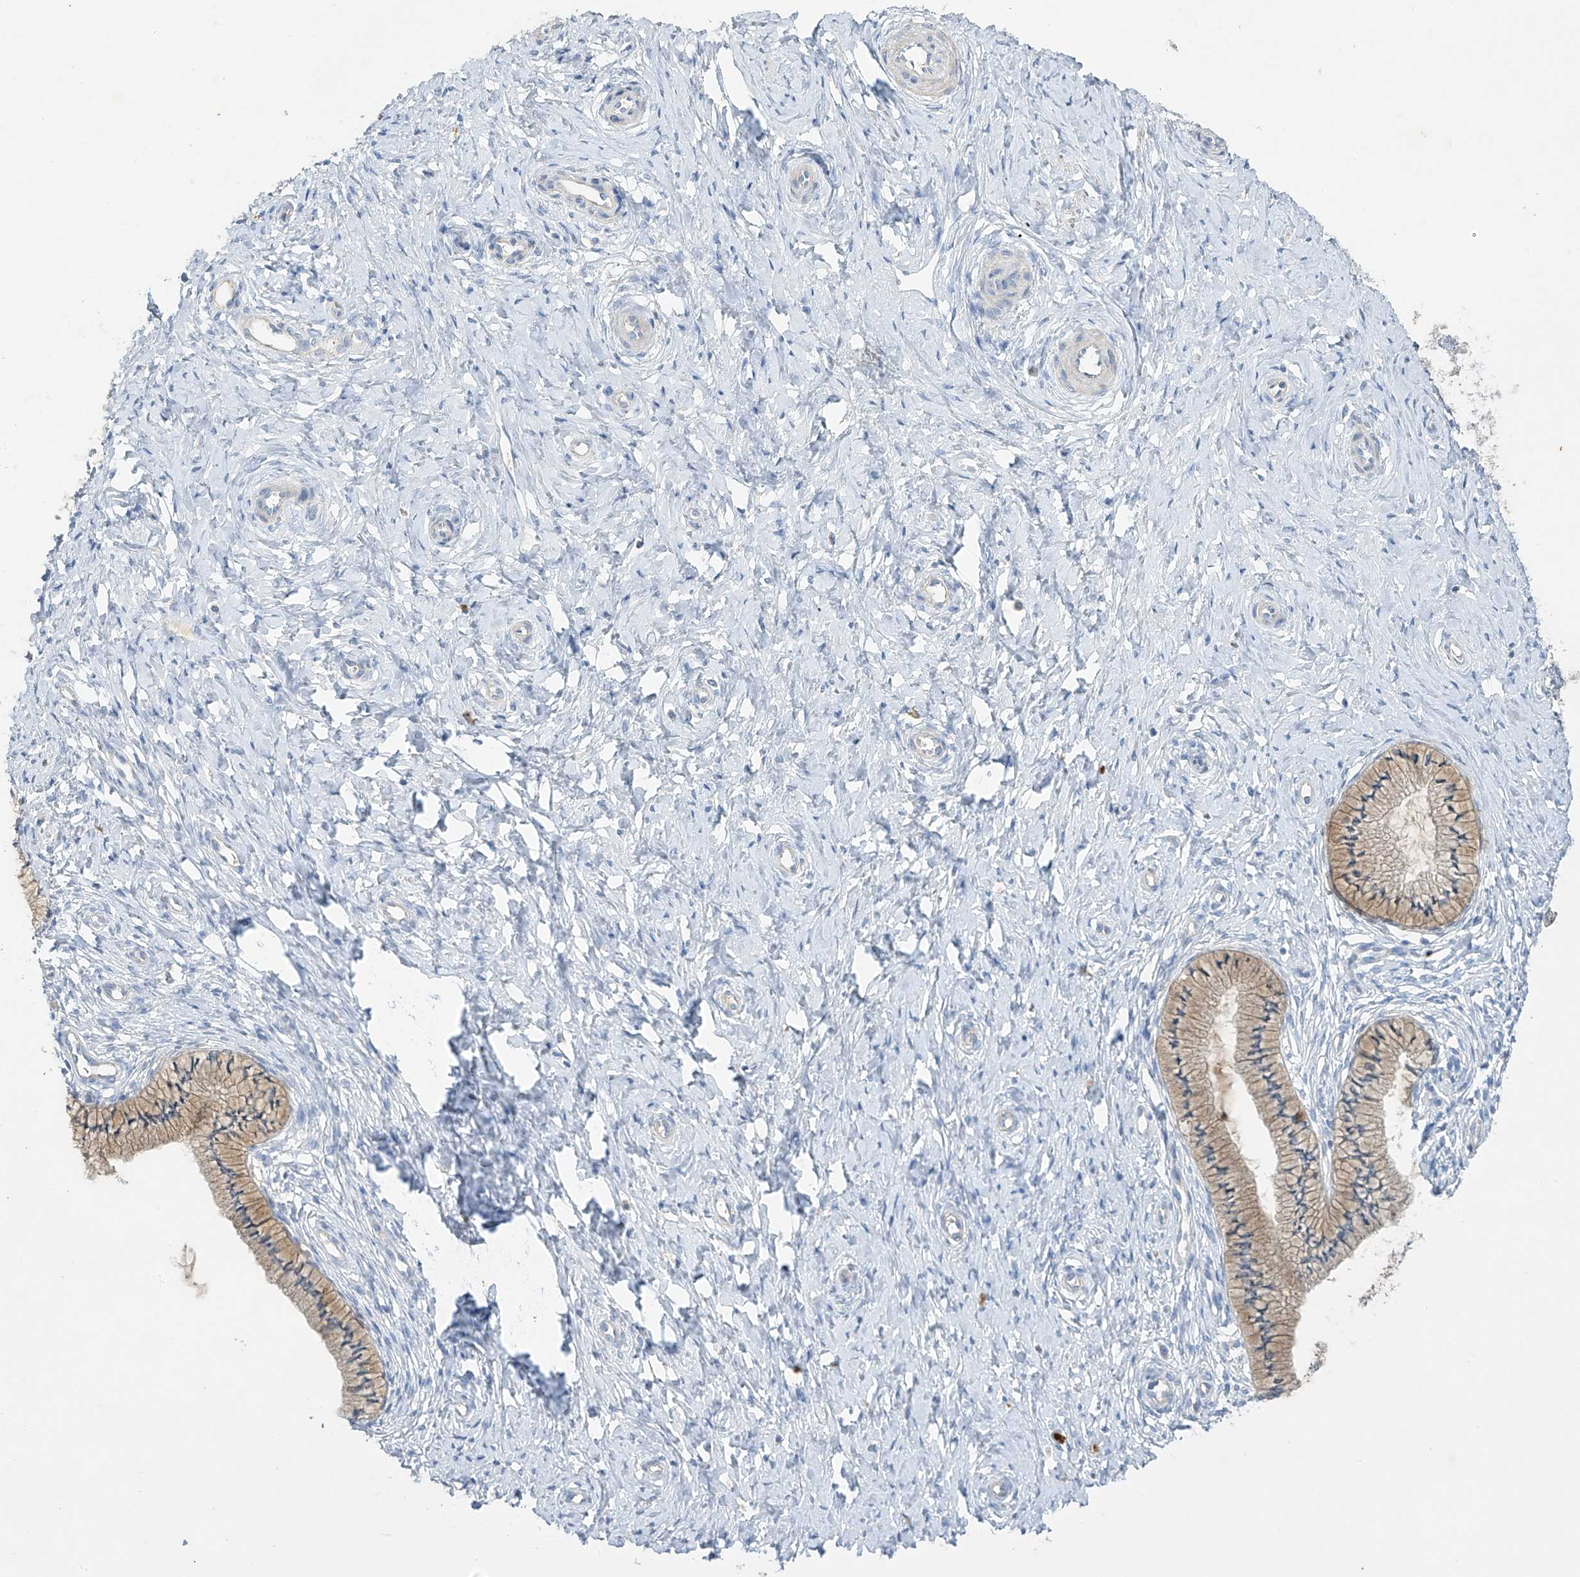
{"staining": {"intensity": "moderate", "quantity": ">75%", "location": "cytoplasmic/membranous"}, "tissue": "cervix", "cell_type": "Glandular cells", "image_type": "normal", "snomed": [{"axis": "morphology", "description": "Normal tissue, NOS"}, {"axis": "topography", "description": "Cervix"}], "caption": "Immunohistochemical staining of unremarkable human cervix reveals medium levels of moderate cytoplasmic/membranous expression in approximately >75% of glandular cells. Using DAB (3,3'-diaminobenzidine) (brown) and hematoxylin (blue) stains, captured at high magnification using brightfield microscopy.", "gene": "PRSS12", "patient": {"sex": "female", "age": 36}}